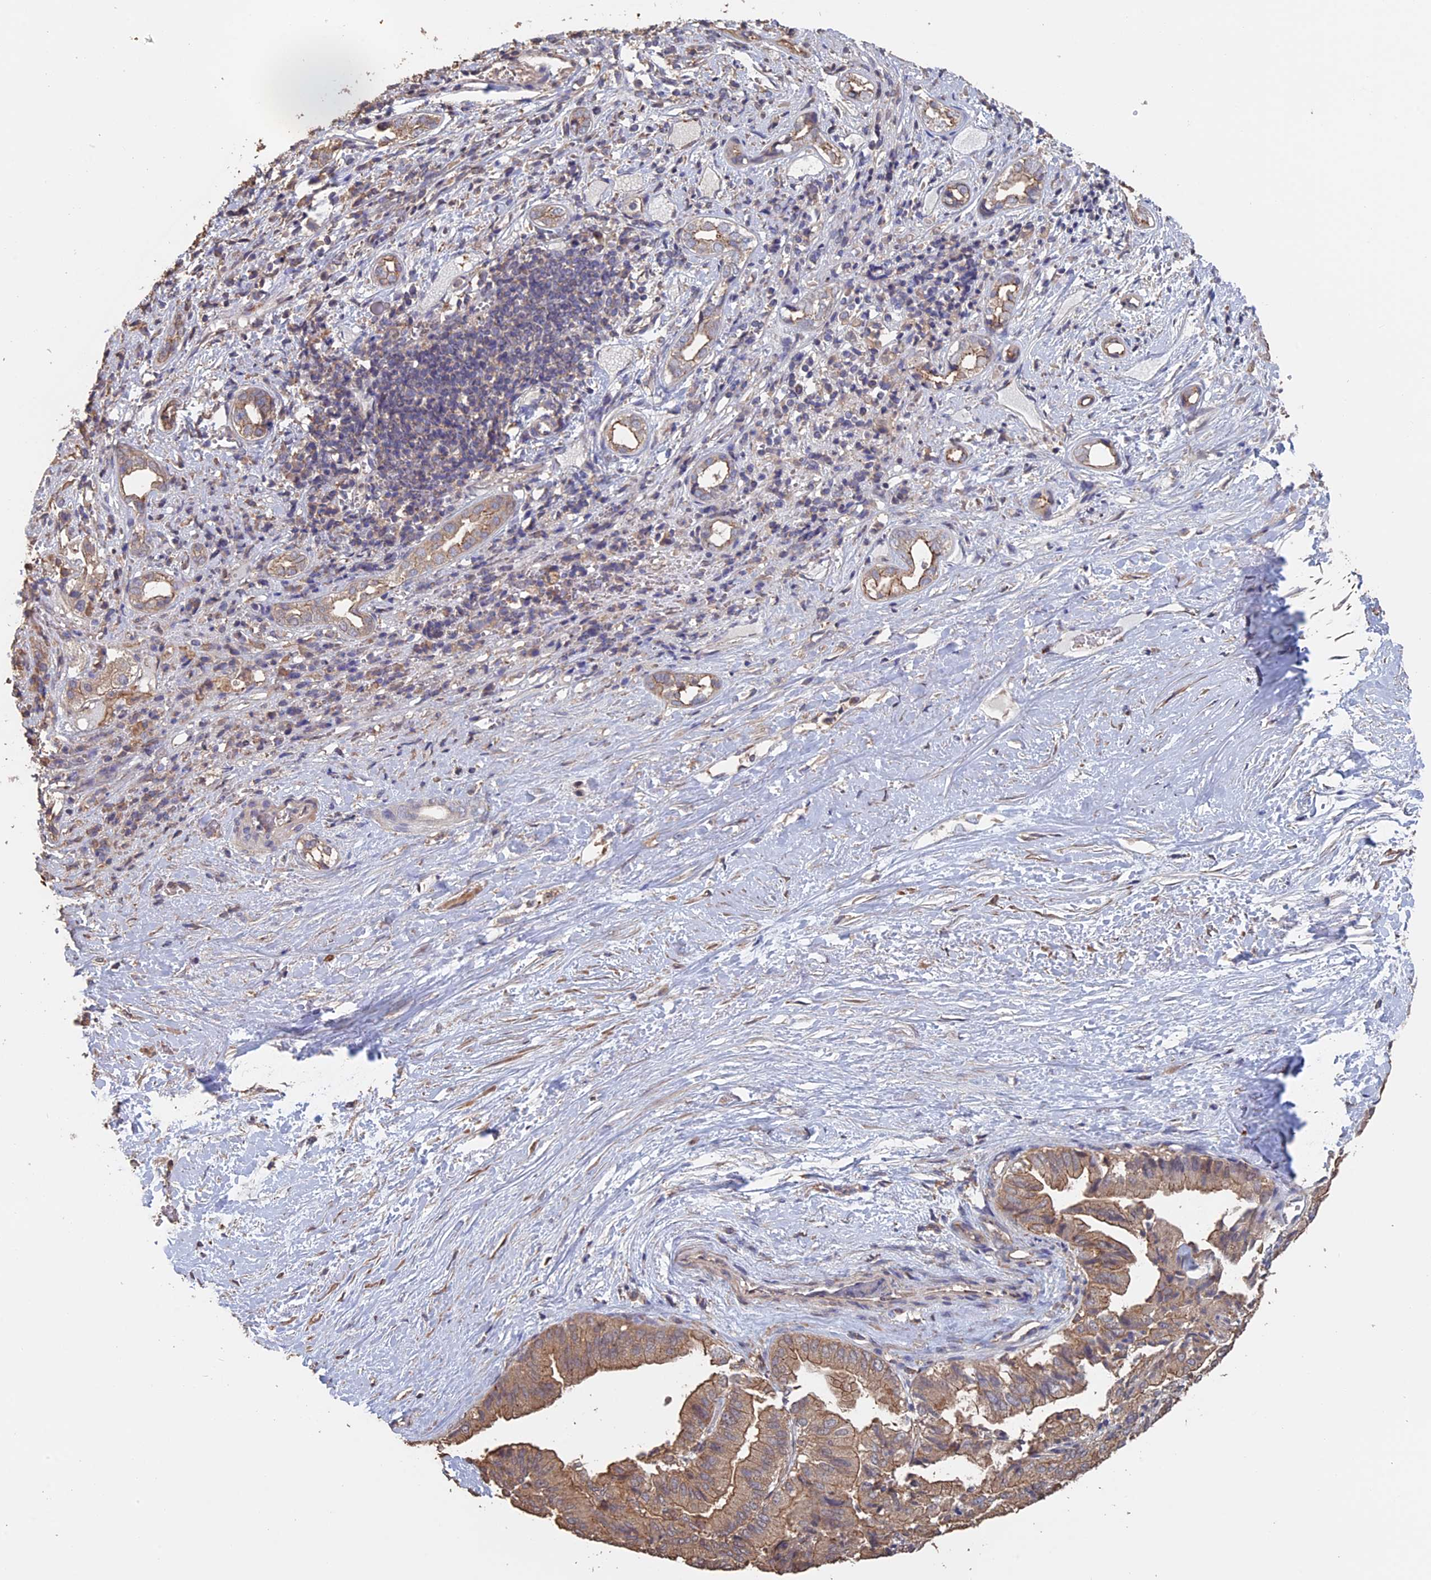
{"staining": {"intensity": "moderate", "quantity": ">75%", "location": "cytoplasmic/membranous"}, "tissue": "liver cancer", "cell_type": "Tumor cells", "image_type": "cancer", "snomed": [{"axis": "morphology", "description": "Cholangiocarcinoma"}, {"axis": "topography", "description": "Liver"}], "caption": "Protein positivity by immunohistochemistry displays moderate cytoplasmic/membranous expression in about >75% of tumor cells in liver cancer (cholangiocarcinoma).", "gene": "PIGQ", "patient": {"sex": "female", "age": 75}}